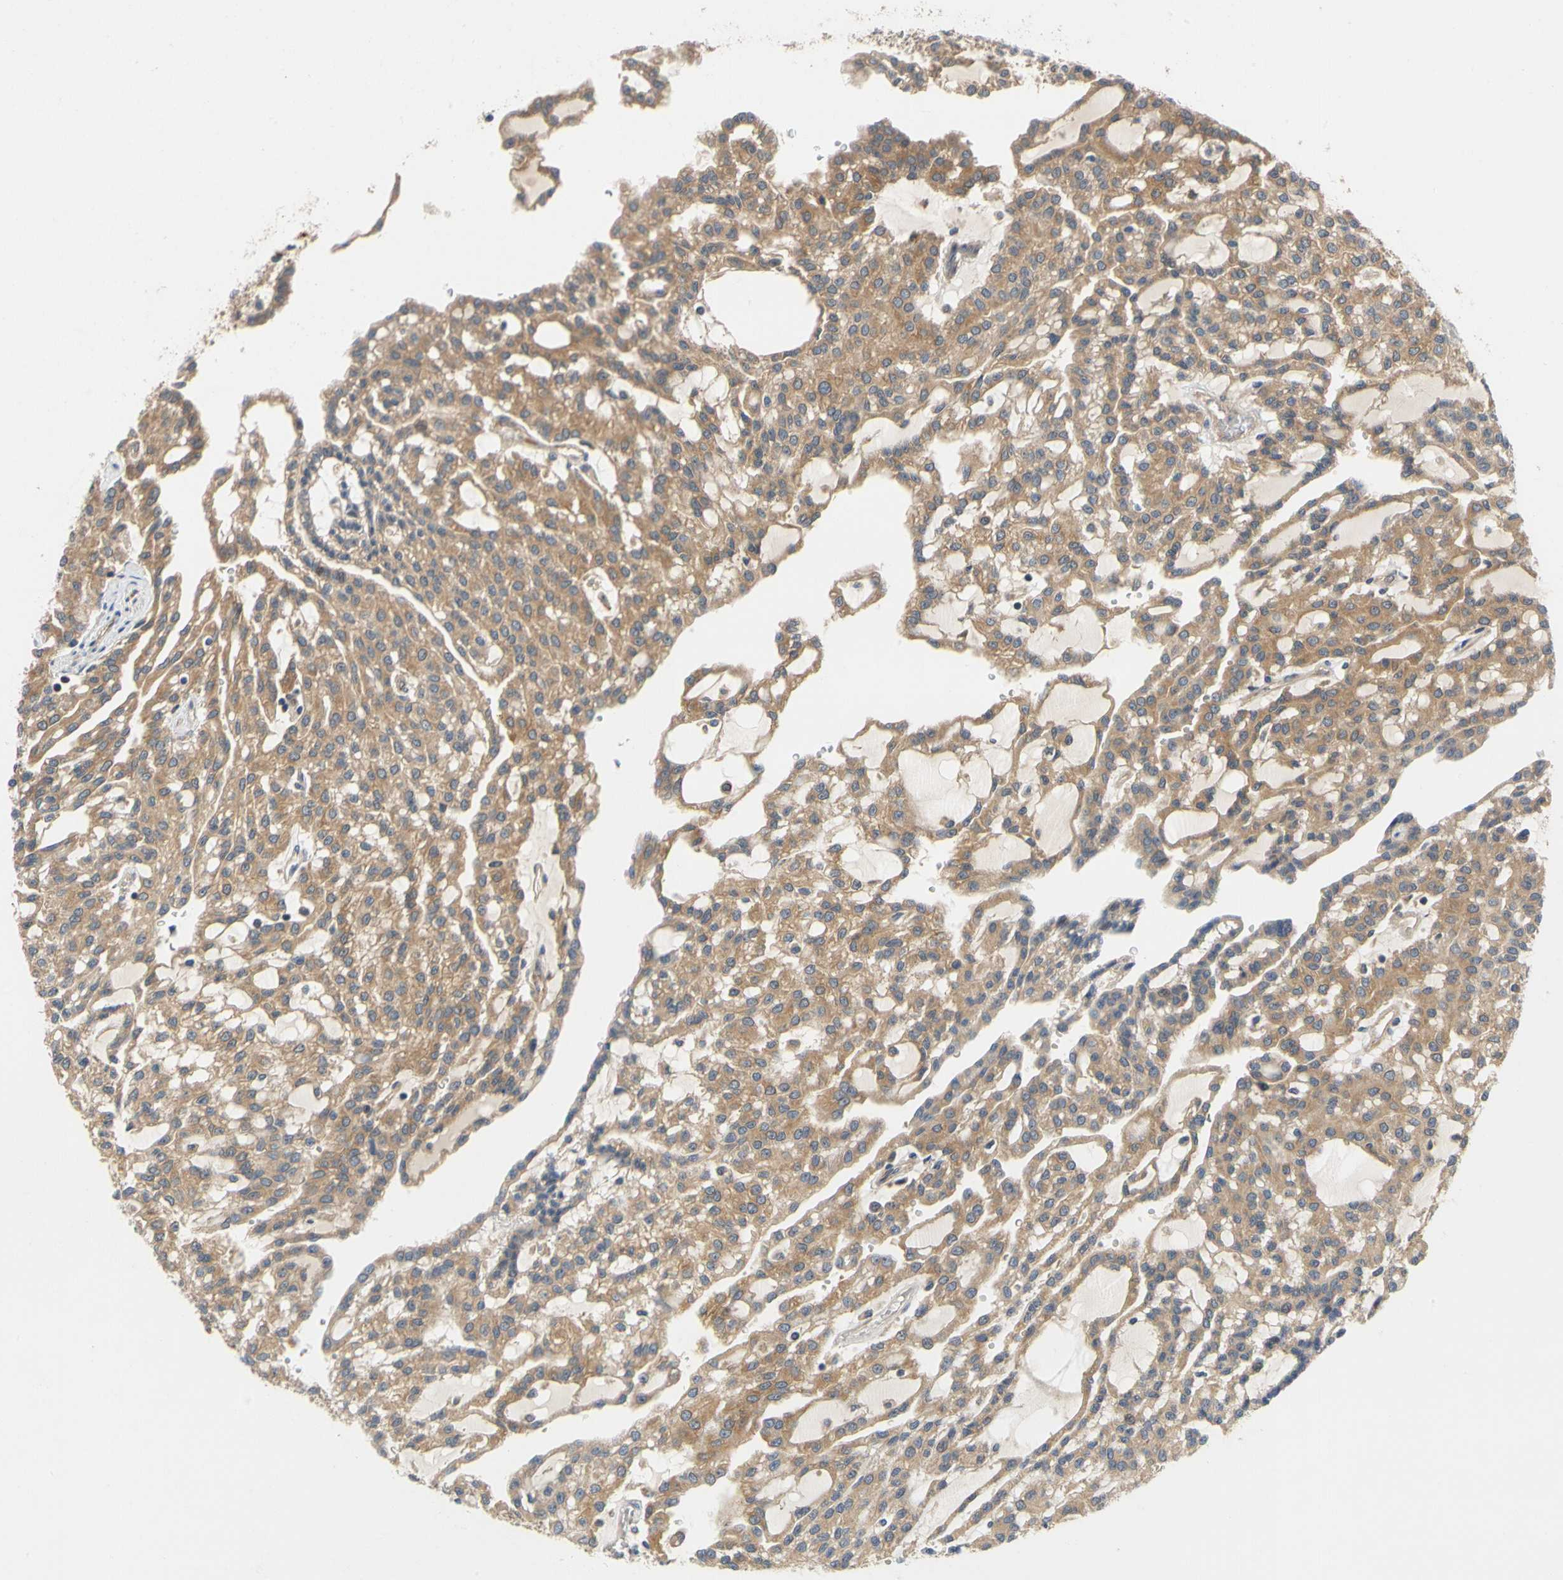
{"staining": {"intensity": "moderate", "quantity": ">75%", "location": "cytoplasmic/membranous"}, "tissue": "renal cancer", "cell_type": "Tumor cells", "image_type": "cancer", "snomed": [{"axis": "morphology", "description": "Adenocarcinoma, NOS"}, {"axis": "topography", "description": "Kidney"}], "caption": "The immunohistochemical stain highlights moderate cytoplasmic/membranous staining in tumor cells of adenocarcinoma (renal) tissue.", "gene": "TDRP", "patient": {"sex": "male", "age": 63}}